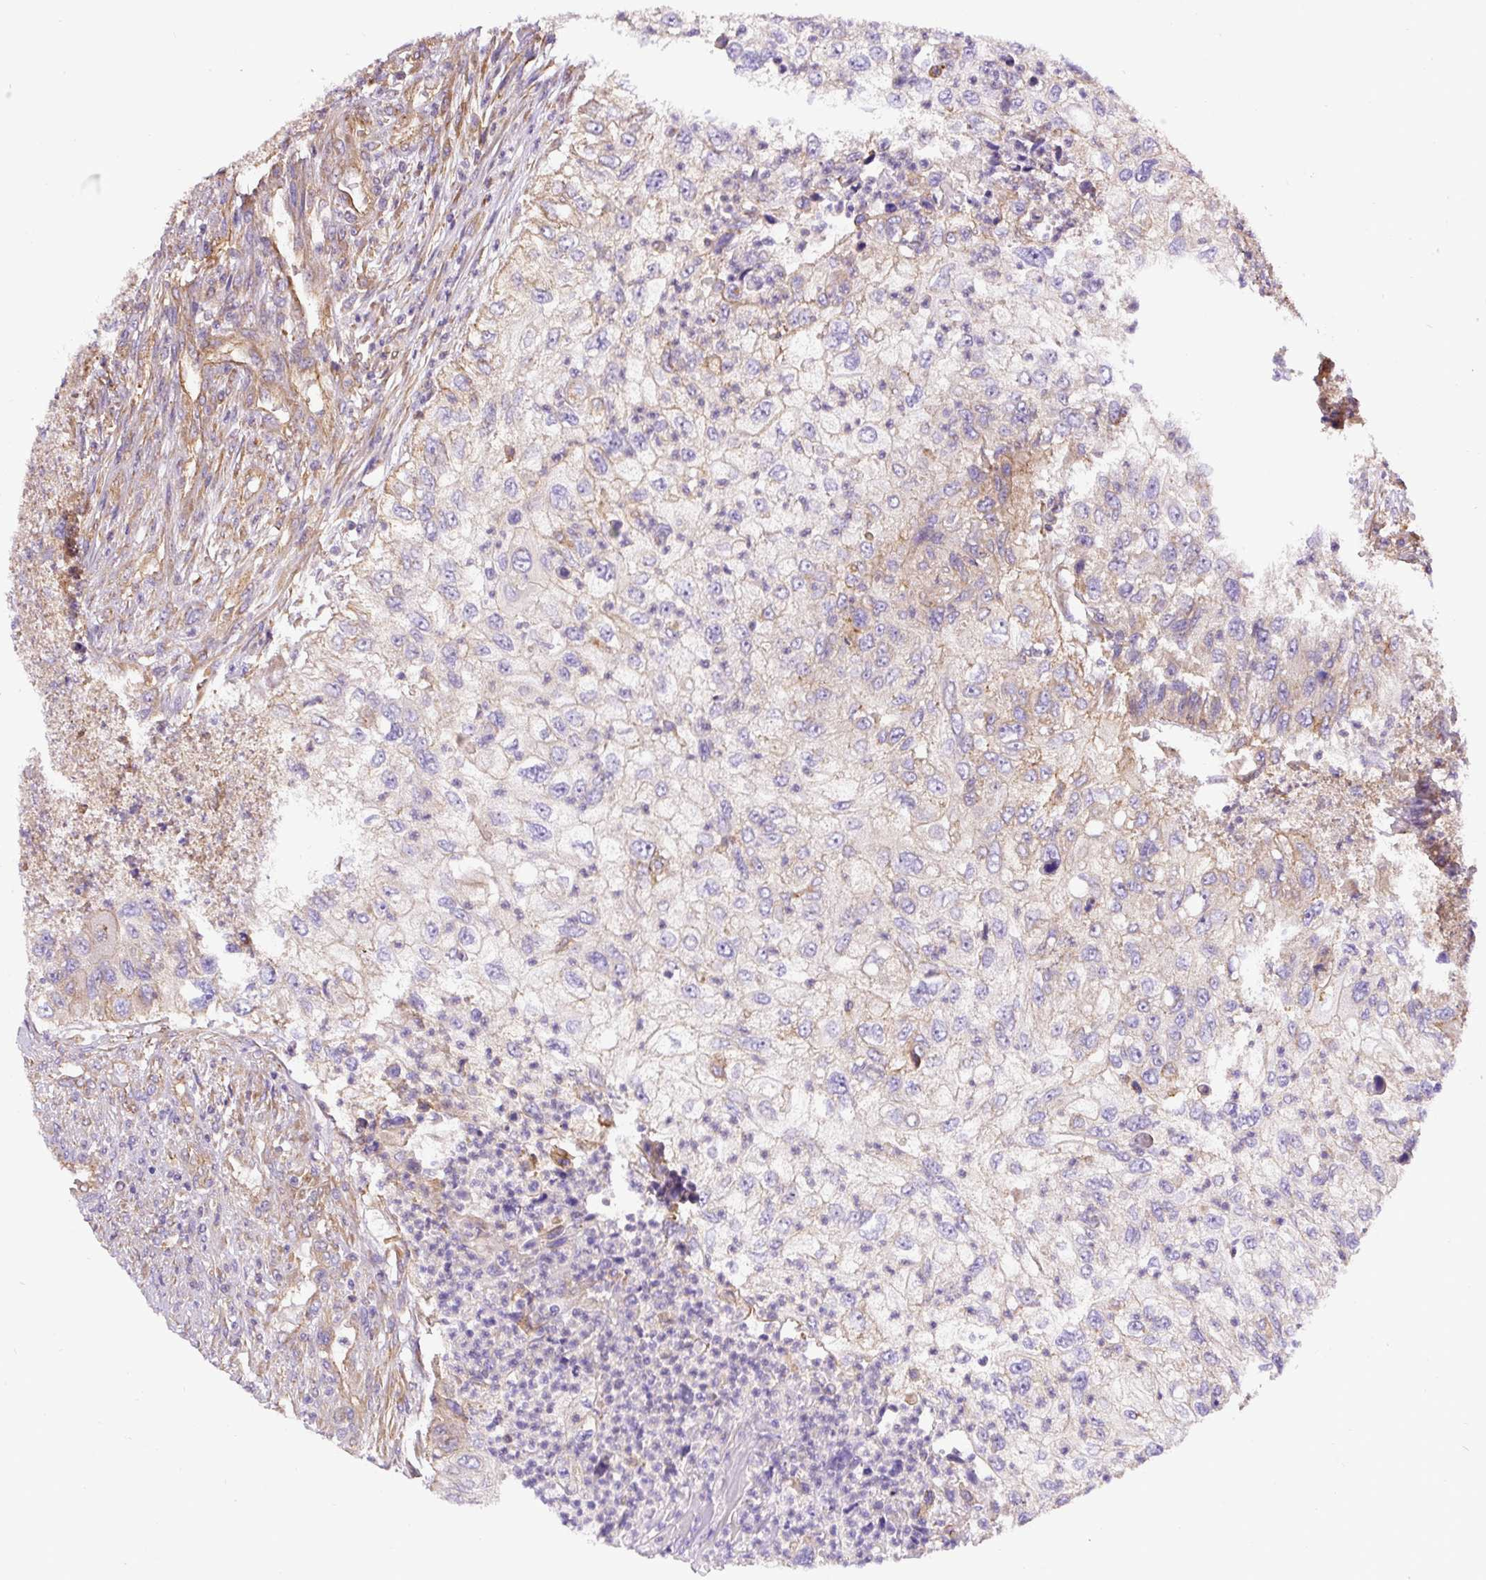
{"staining": {"intensity": "weak", "quantity": "<25%", "location": "cytoplasmic/membranous"}, "tissue": "urothelial cancer", "cell_type": "Tumor cells", "image_type": "cancer", "snomed": [{"axis": "morphology", "description": "Urothelial carcinoma, High grade"}, {"axis": "topography", "description": "Urinary bladder"}], "caption": "There is no significant staining in tumor cells of urothelial cancer. (DAB immunohistochemistry visualized using brightfield microscopy, high magnification).", "gene": "DCTN1", "patient": {"sex": "female", "age": 60}}